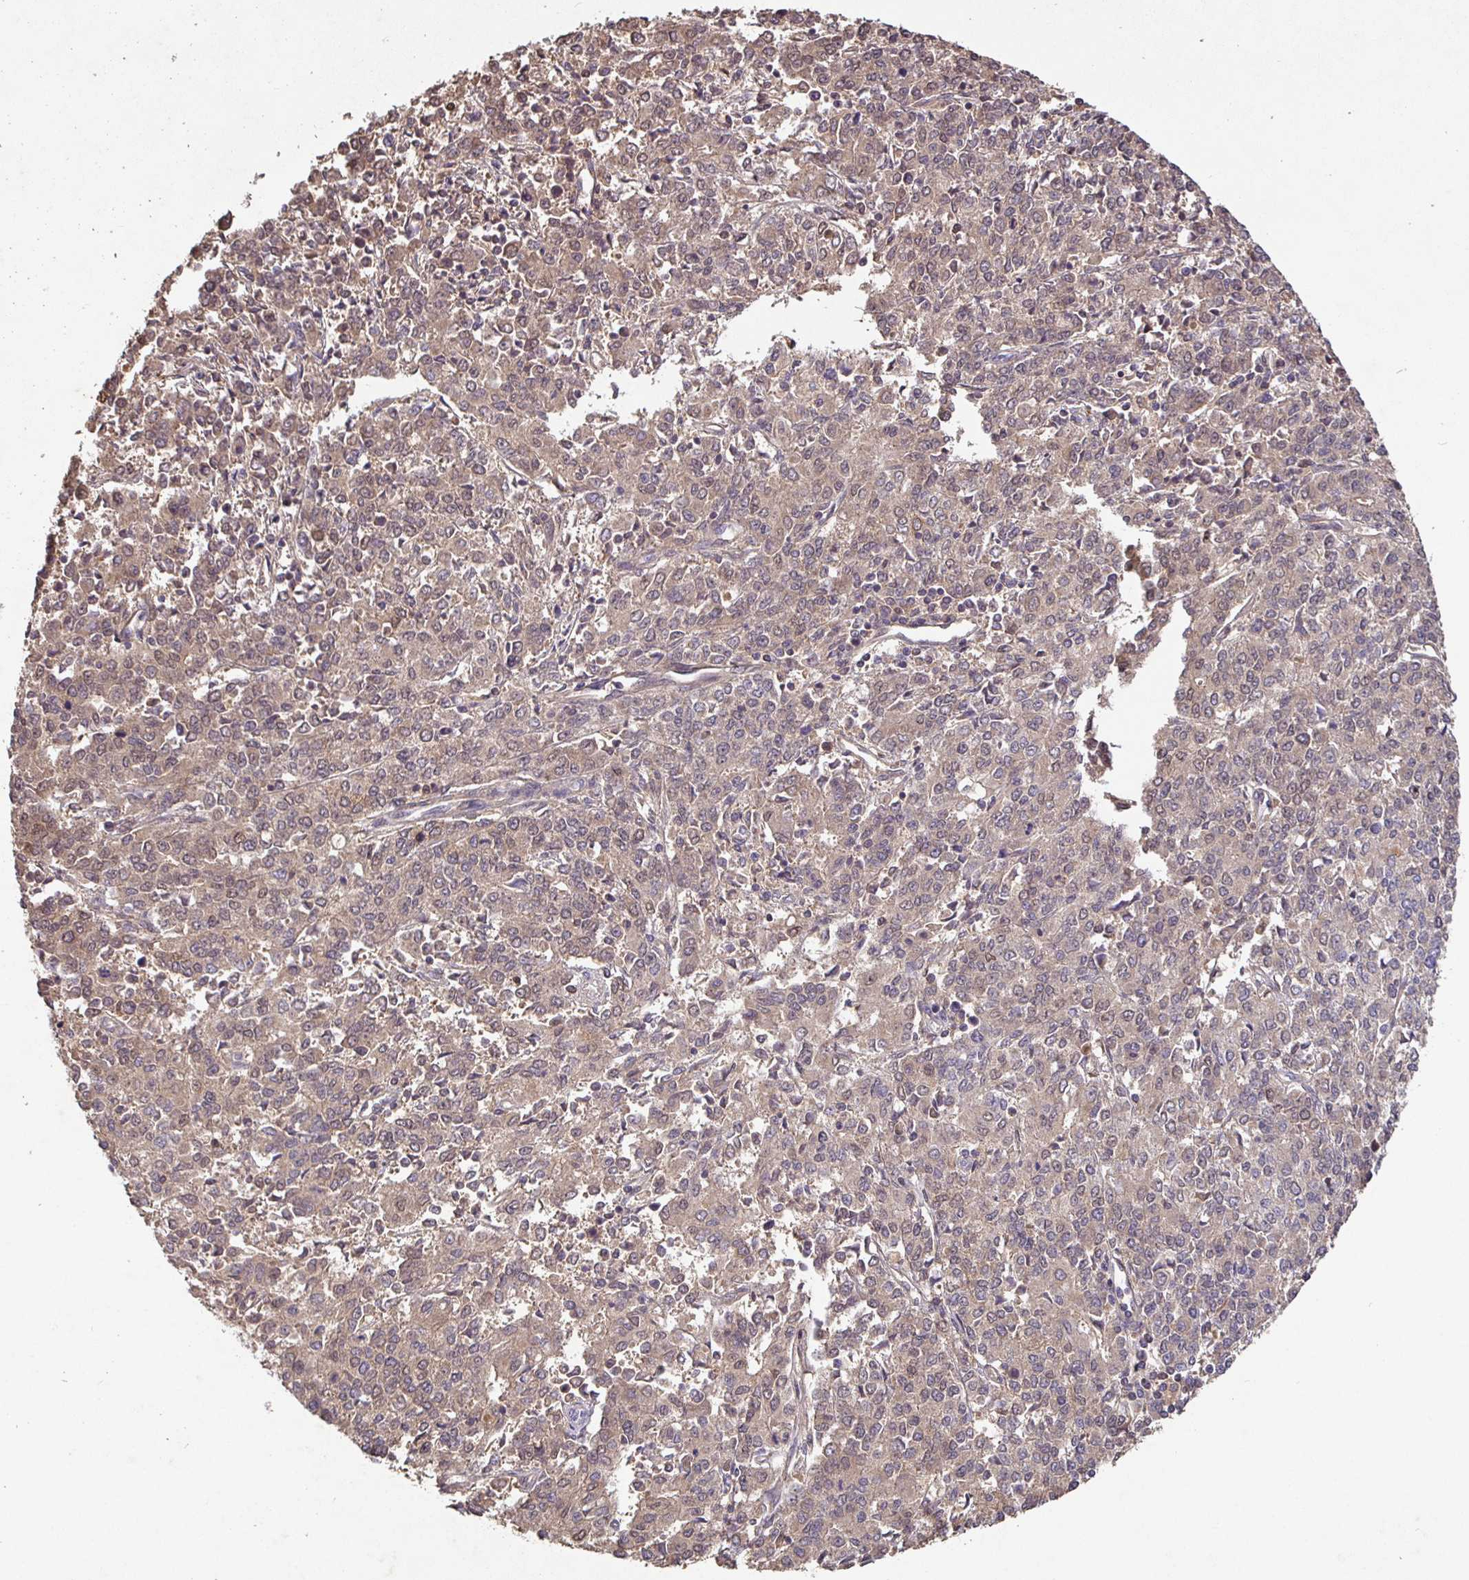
{"staining": {"intensity": "moderate", "quantity": ">75%", "location": "cytoplasmic/membranous,nuclear"}, "tissue": "endometrial cancer", "cell_type": "Tumor cells", "image_type": "cancer", "snomed": [{"axis": "morphology", "description": "Adenocarcinoma, NOS"}, {"axis": "topography", "description": "Endometrium"}], "caption": "Tumor cells display moderate cytoplasmic/membranous and nuclear expression in approximately >75% of cells in endometrial adenocarcinoma.", "gene": "SHISA4", "patient": {"sex": "female", "age": 50}}